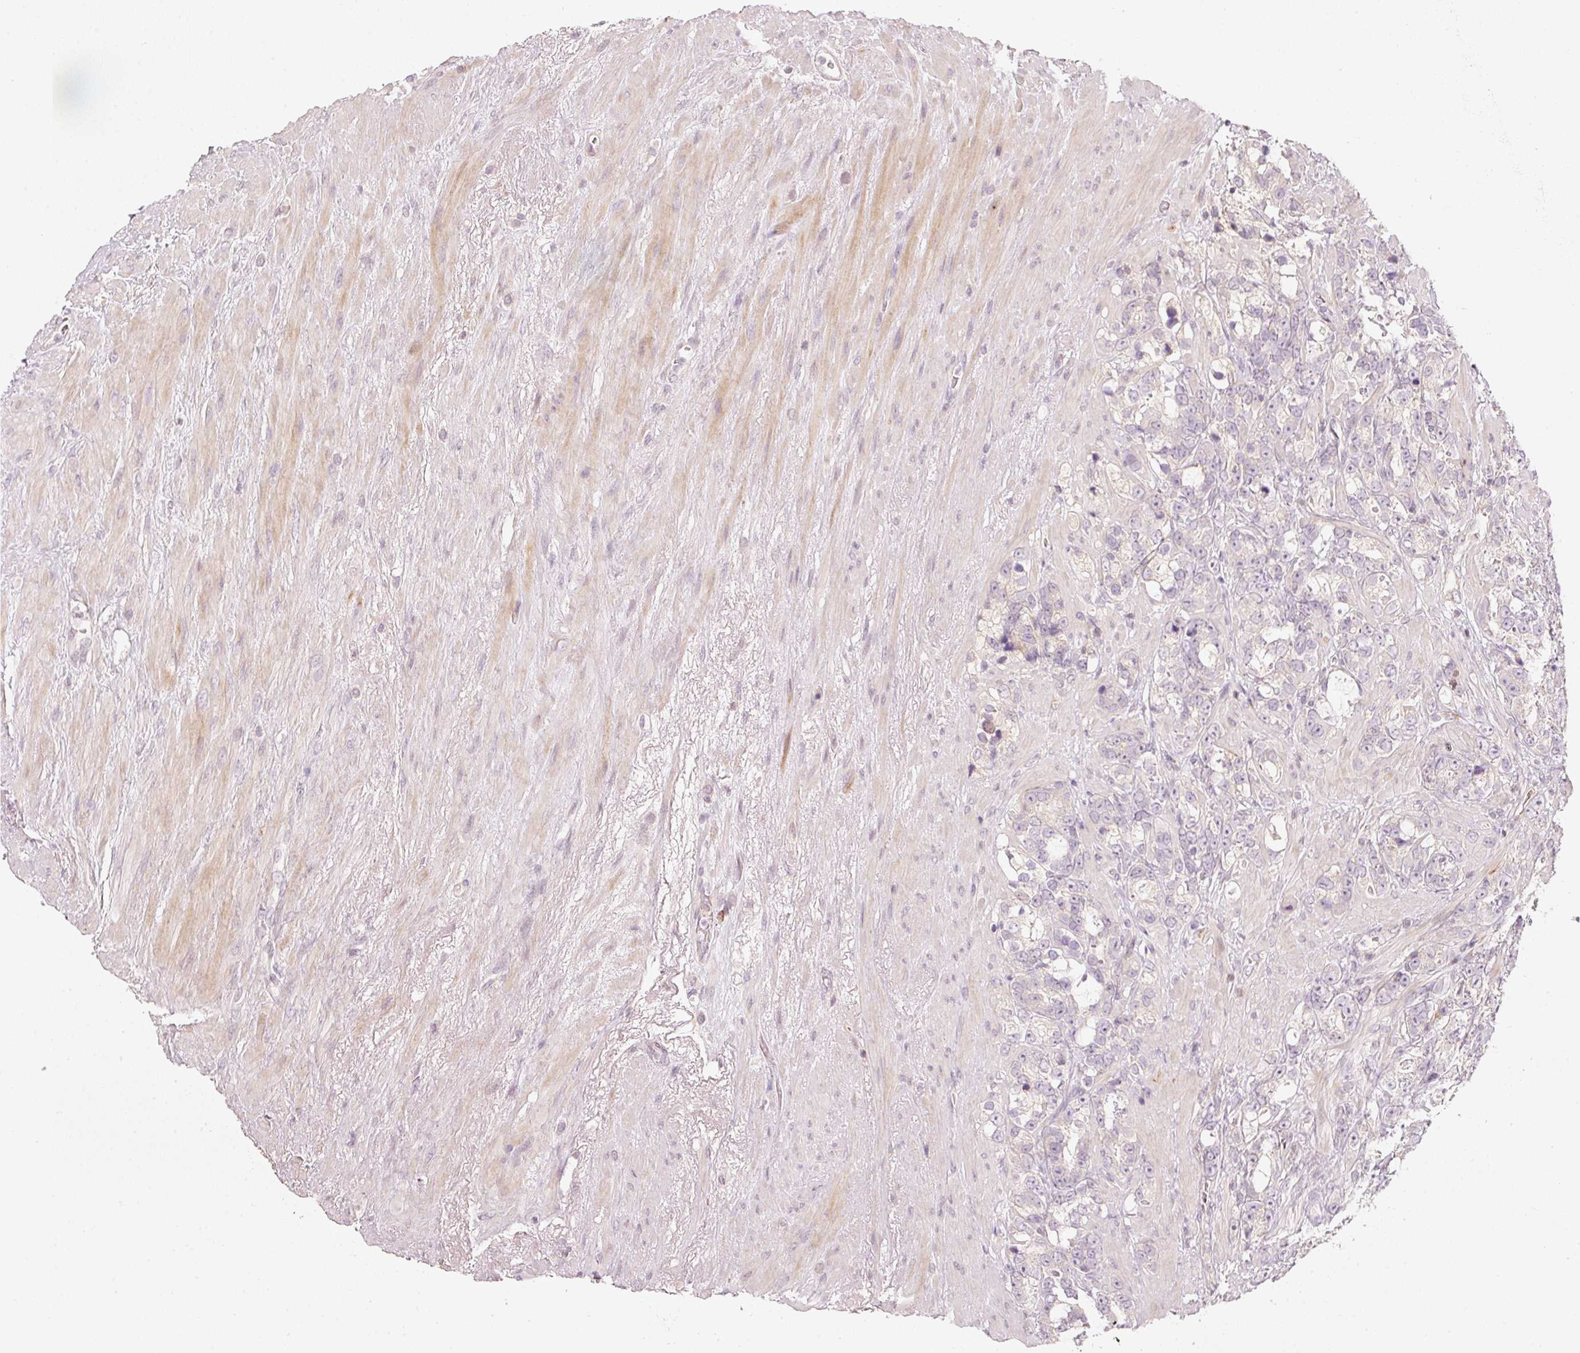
{"staining": {"intensity": "negative", "quantity": "none", "location": "none"}, "tissue": "prostate cancer", "cell_type": "Tumor cells", "image_type": "cancer", "snomed": [{"axis": "morphology", "description": "Adenocarcinoma, High grade"}, {"axis": "topography", "description": "Prostate"}], "caption": "IHC histopathology image of neoplastic tissue: human prostate cancer (adenocarcinoma (high-grade)) stained with DAB reveals no significant protein expression in tumor cells.", "gene": "TREX2", "patient": {"sex": "male", "age": 74}}